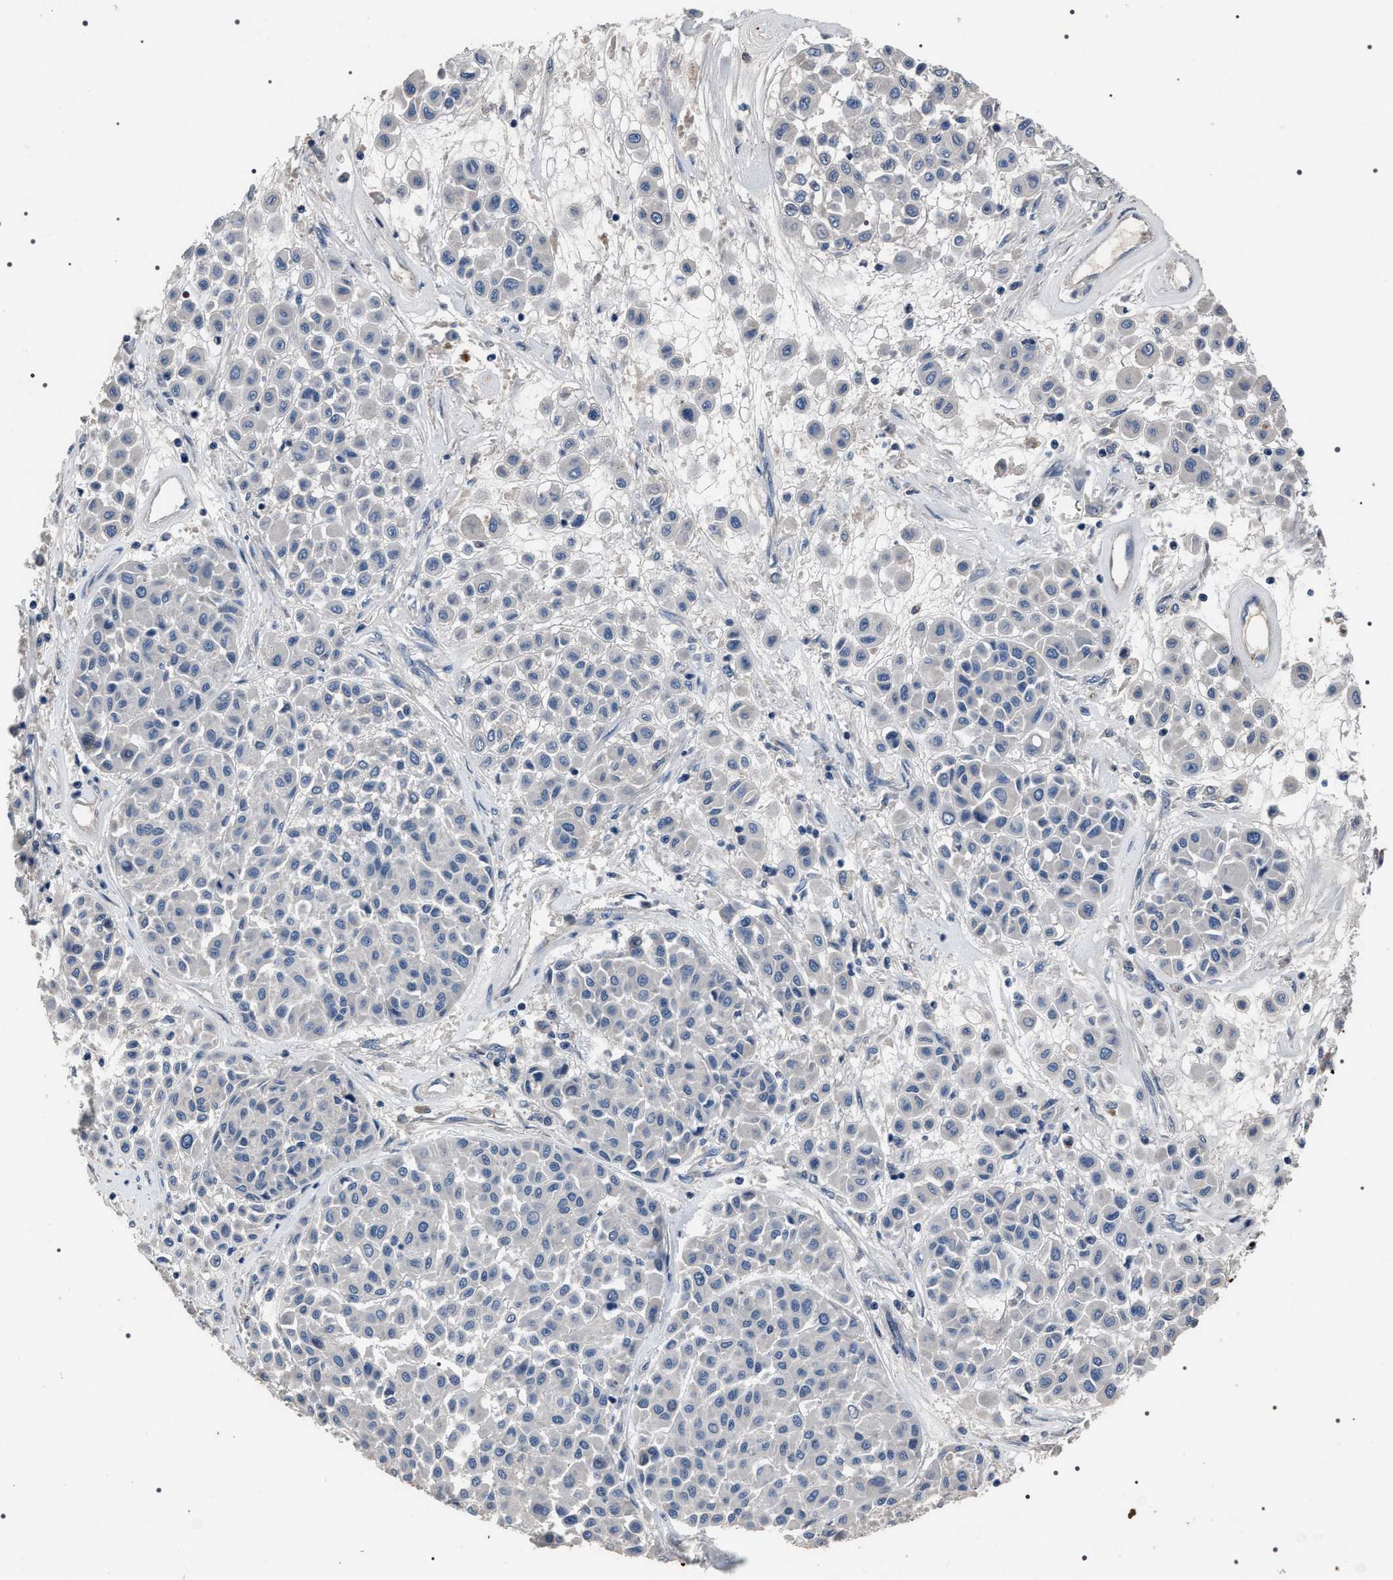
{"staining": {"intensity": "negative", "quantity": "none", "location": "none"}, "tissue": "melanoma", "cell_type": "Tumor cells", "image_type": "cancer", "snomed": [{"axis": "morphology", "description": "Malignant melanoma, Metastatic site"}, {"axis": "topography", "description": "Soft tissue"}], "caption": "A micrograph of human melanoma is negative for staining in tumor cells.", "gene": "TRIM54", "patient": {"sex": "male", "age": 41}}